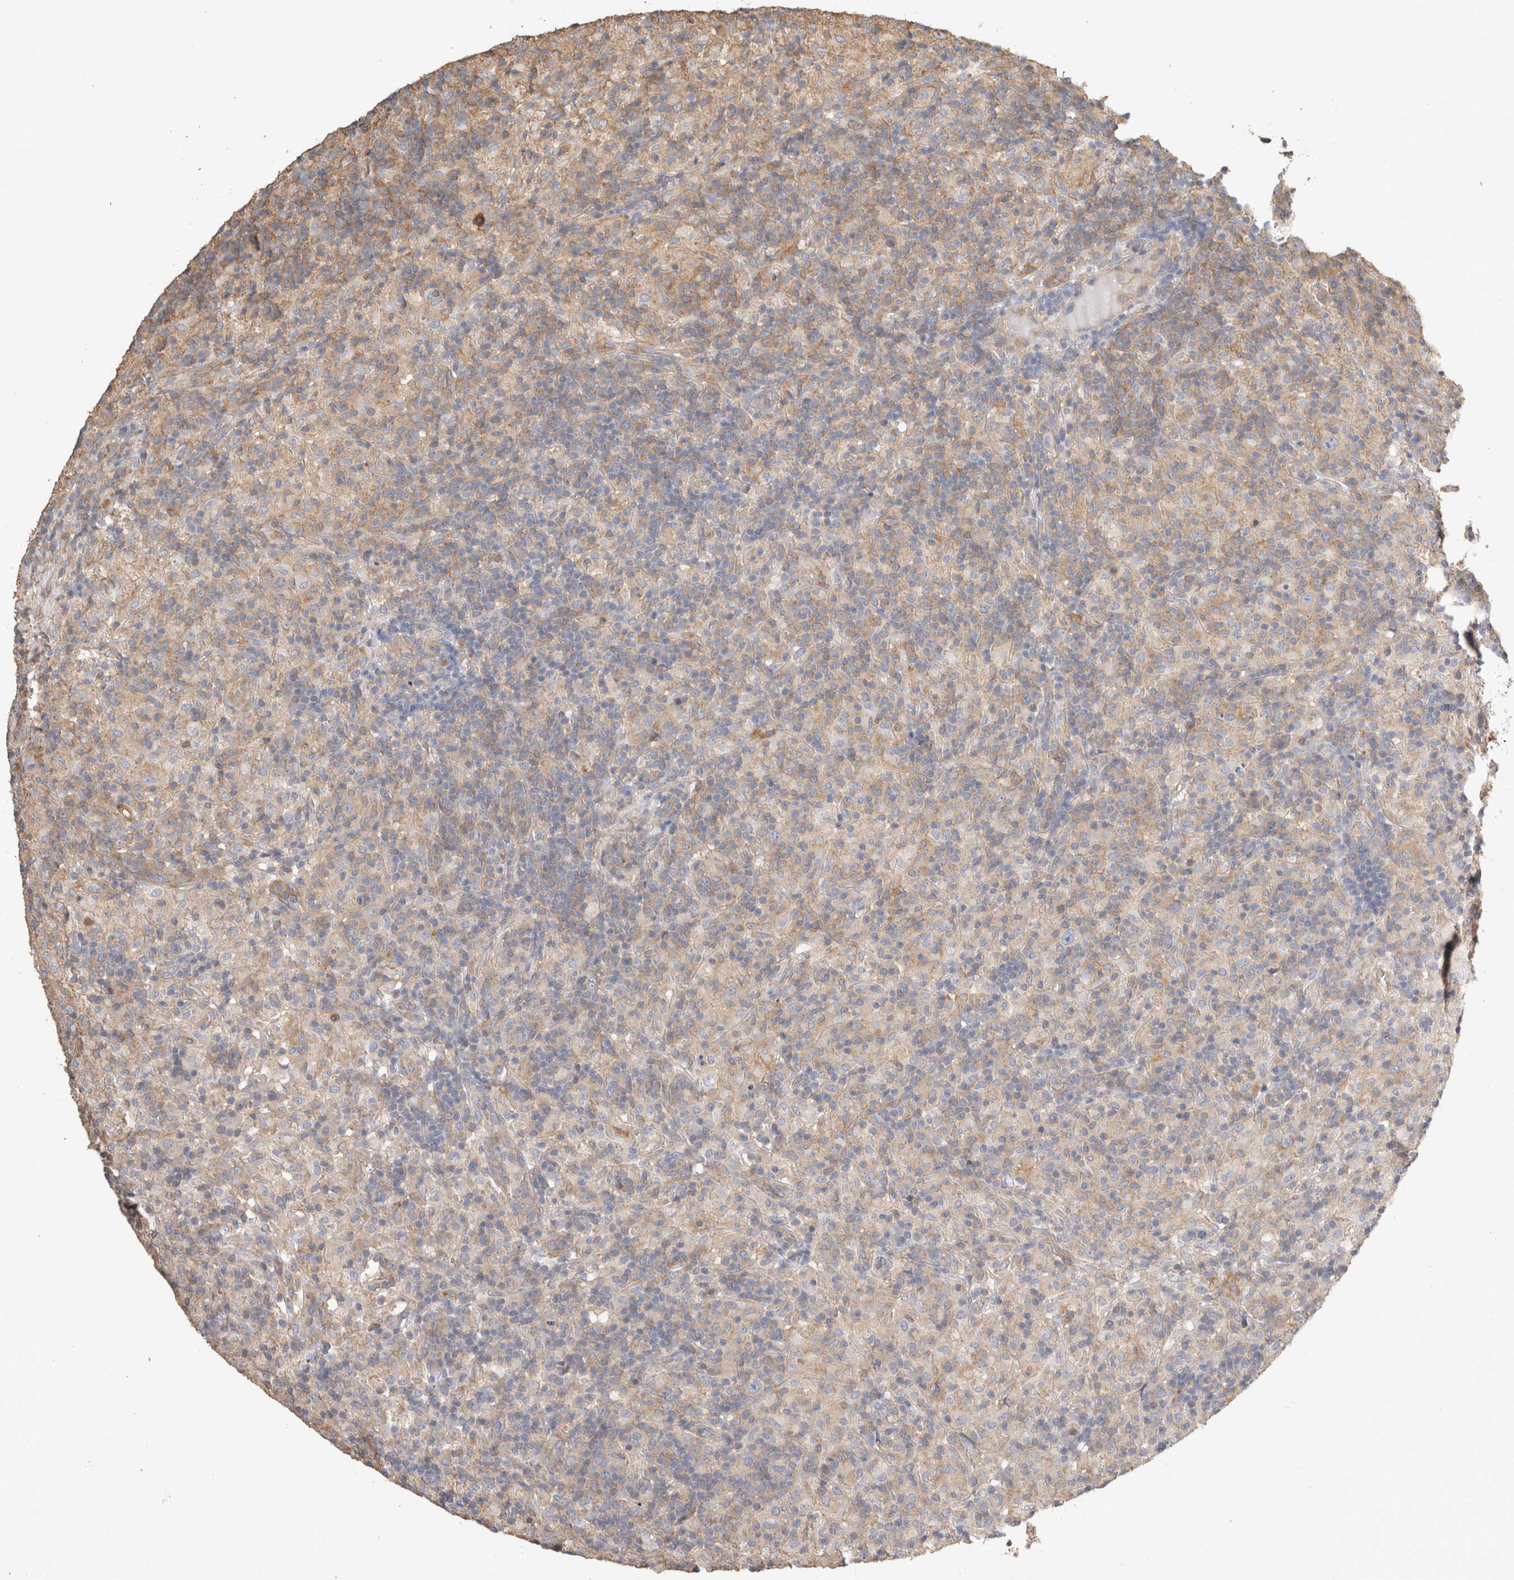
{"staining": {"intensity": "negative", "quantity": "none", "location": "none"}, "tissue": "lymphoma", "cell_type": "Tumor cells", "image_type": "cancer", "snomed": [{"axis": "morphology", "description": "Hodgkin's disease, NOS"}, {"axis": "topography", "description": "Lymph node"}], "caption": "Lymphoma was stained to show a protein in brown. There is no significant staining in tumor cells.", "gene": "EIF4G3", "patient": {"sex": "male", "age": 70}}